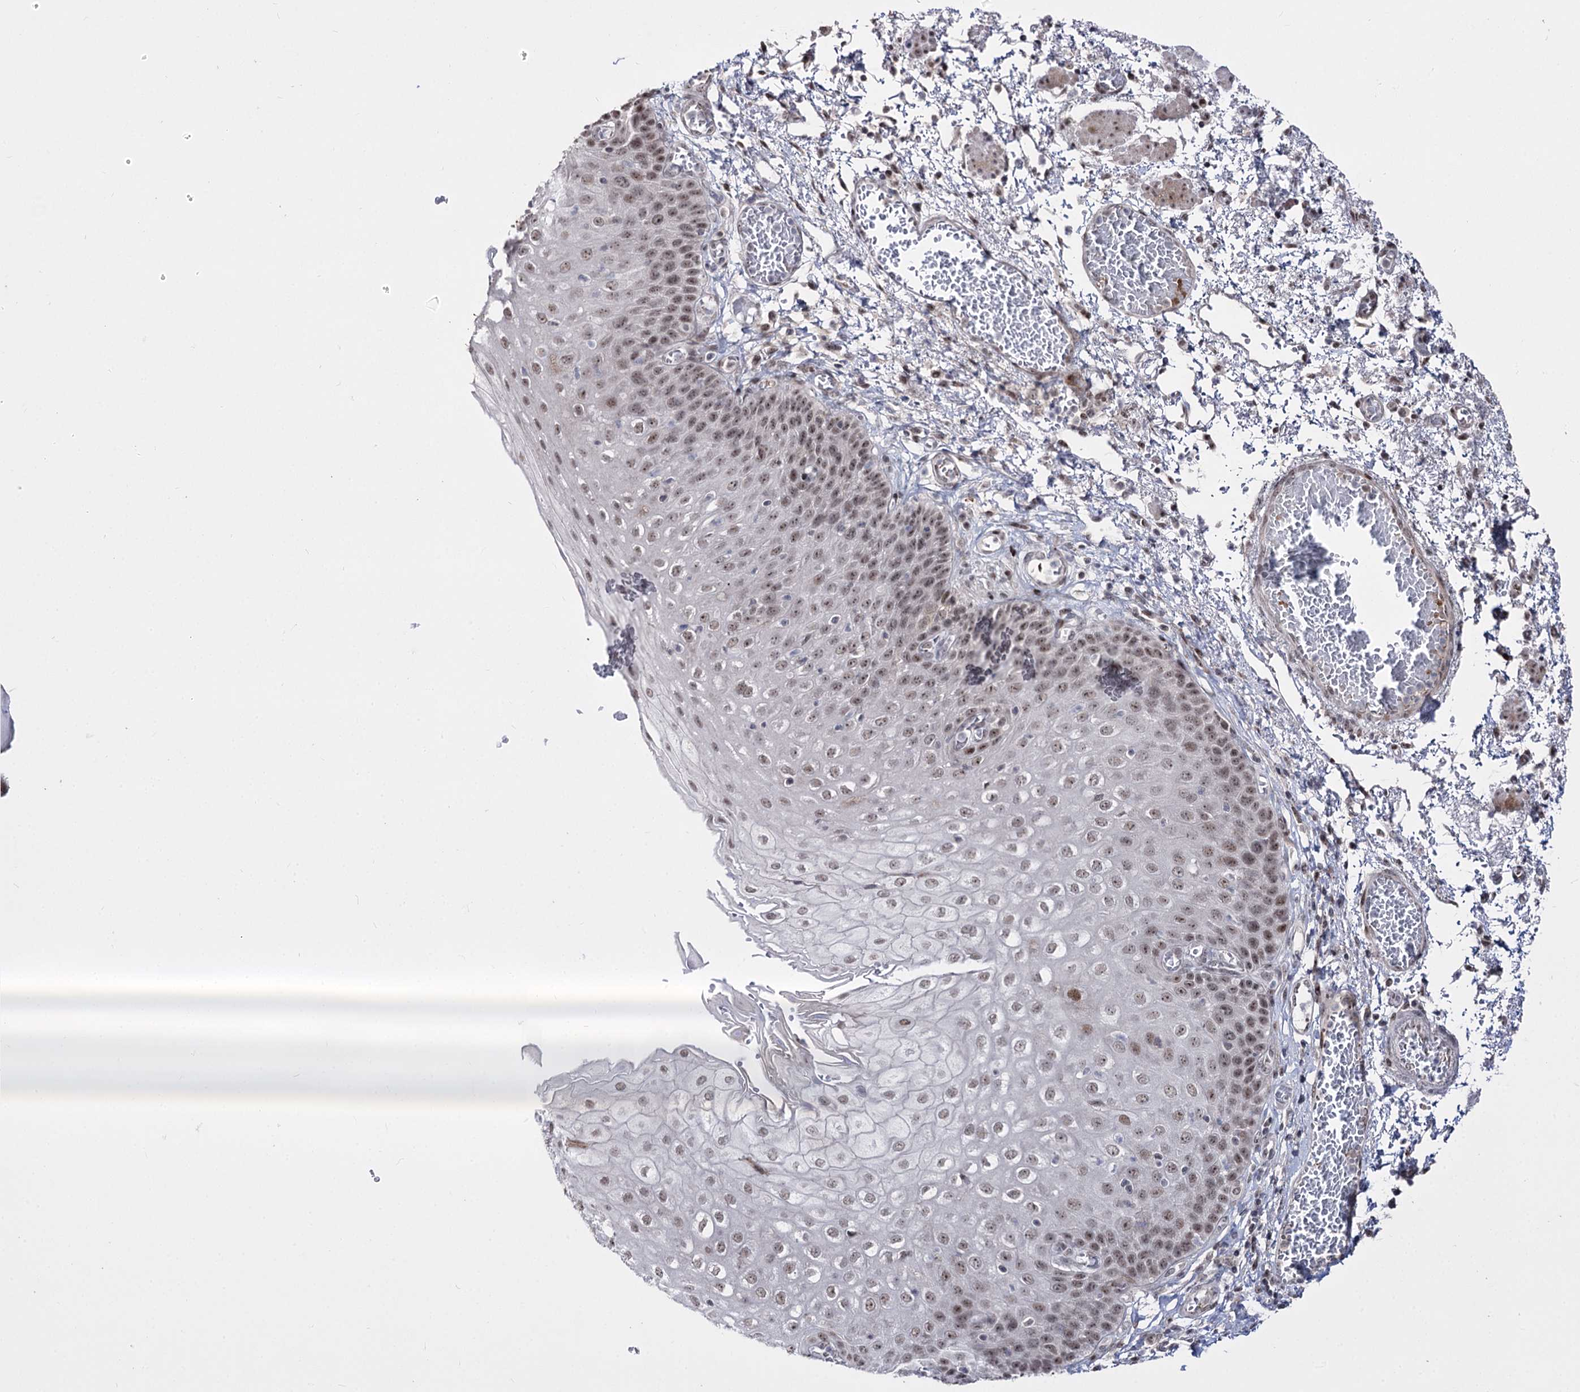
{"staining": {"intensity": "moderate", "quantity": ">75%", "location": "nuclear"}, "tissue": "esophagus", "cell_type": "Squamous epithelial cells", "image_type": "normal", "snomed": [{"axis": "morphology", "description": "Normal tissue, NOS"}, {"axis": "topography", "description": "Esophagus"}], "caption": "A micrograph of esophagus stained for a protein demonstrates moderate nuclear brown staining in squamous epithelial cells. (brown staining indicates protein expression, while blue staining denotes nuclei).", "gene": "STOX1", "patient": {"sex": "male", "age": 81}}